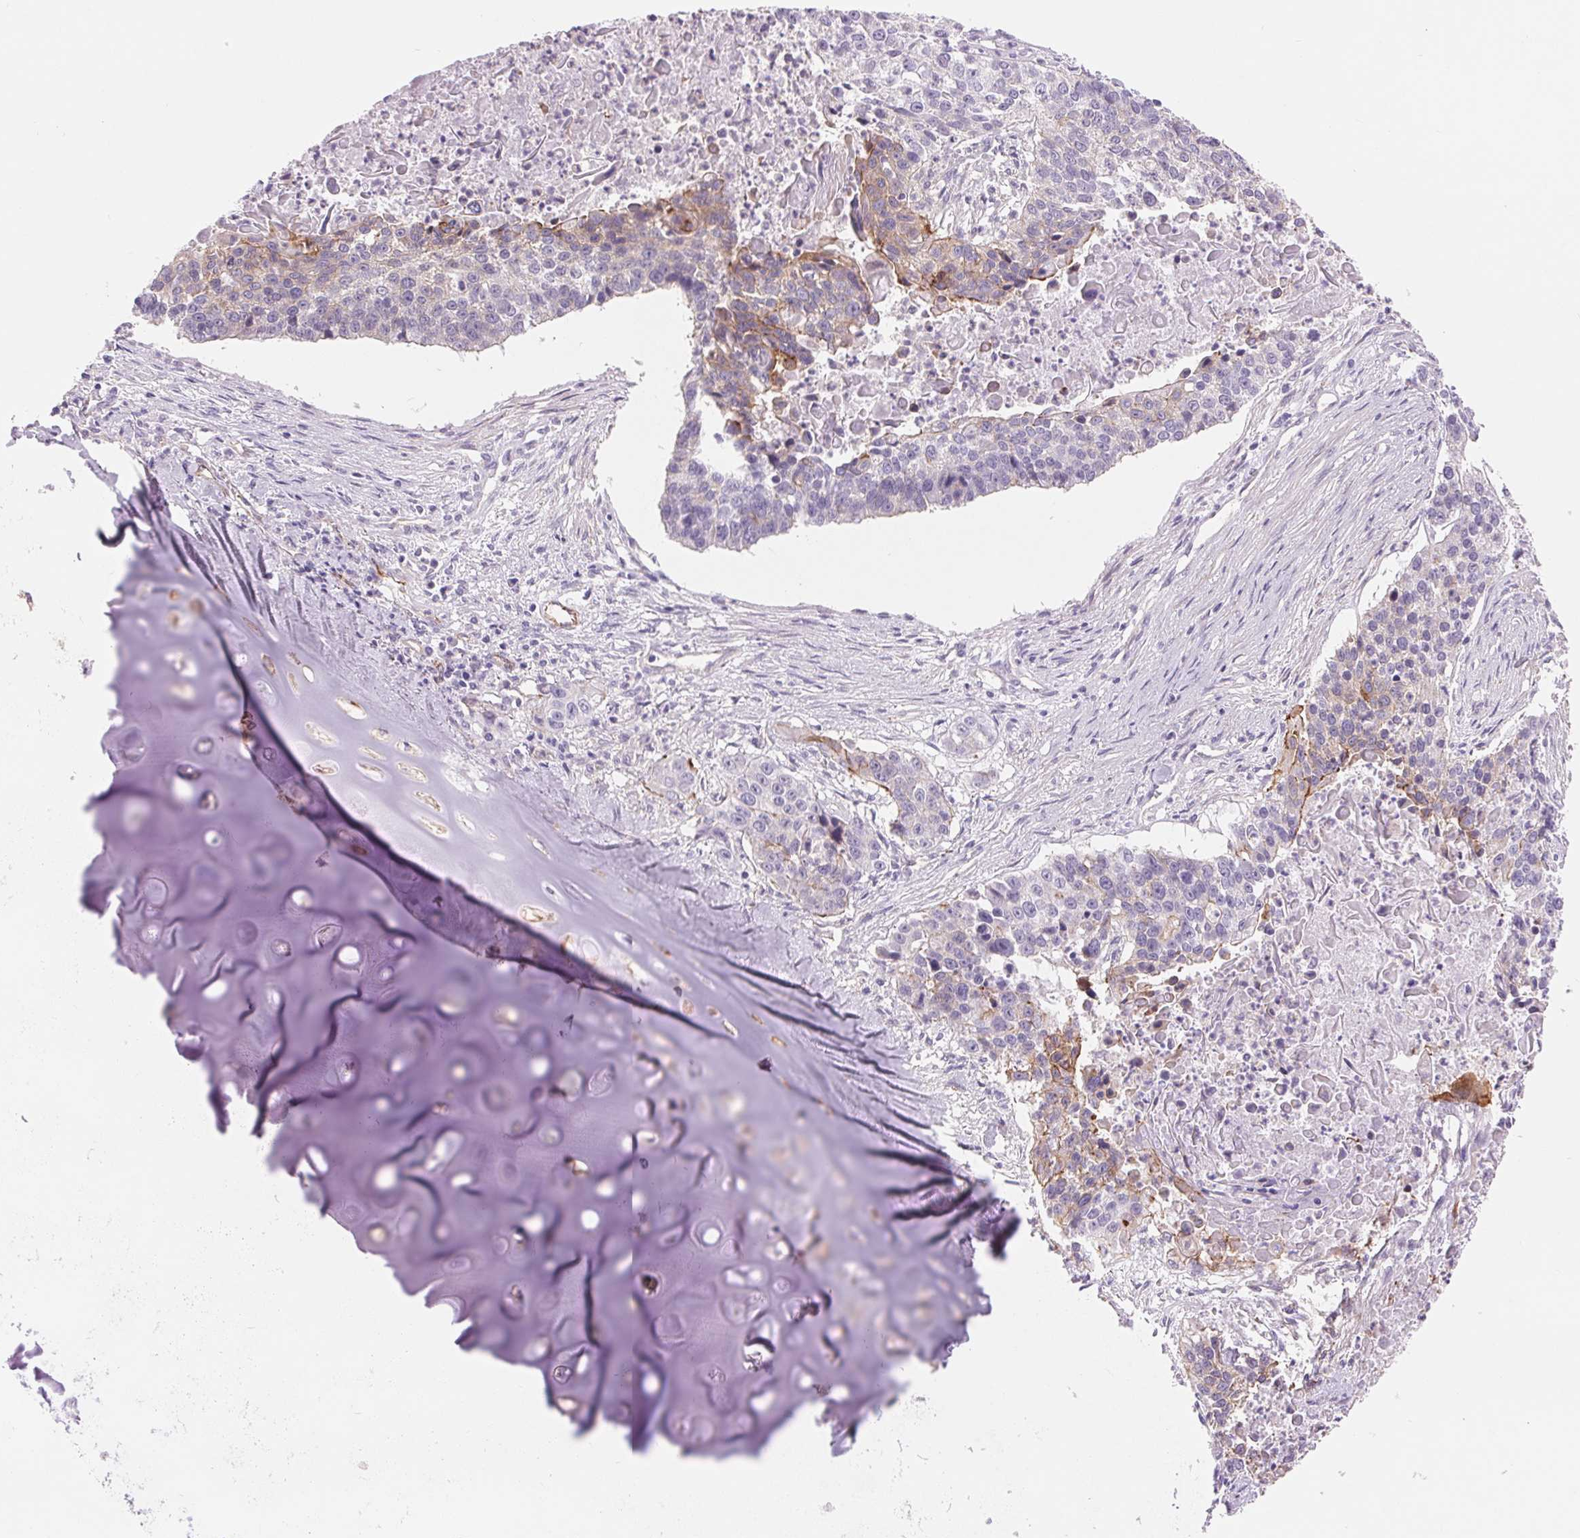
{"staining": {"intensity": "weak", "quantity": "<25%", "location": "cytoplasmic/membranous"}, "tissue": "lung cancer", "cell_type": "Tumor cells", "image_type": "cancer", "snomed": [{"axis": "morphology", "description": "Squamous cell carcinoma, NOS"}, {"axis": "morphology", "description": "Squamous cell carcinoma, metastatic, NOS"}, {"axis": "topography", "description": "Lung"}, {"axis": "topography", "description": "Pleura, NOS"}], "caption": "Tumor cells are negative for brown protein staining in lung cancer.", "gene": "DIXDC1", "patient": {"sex": "male", "age": 72}}